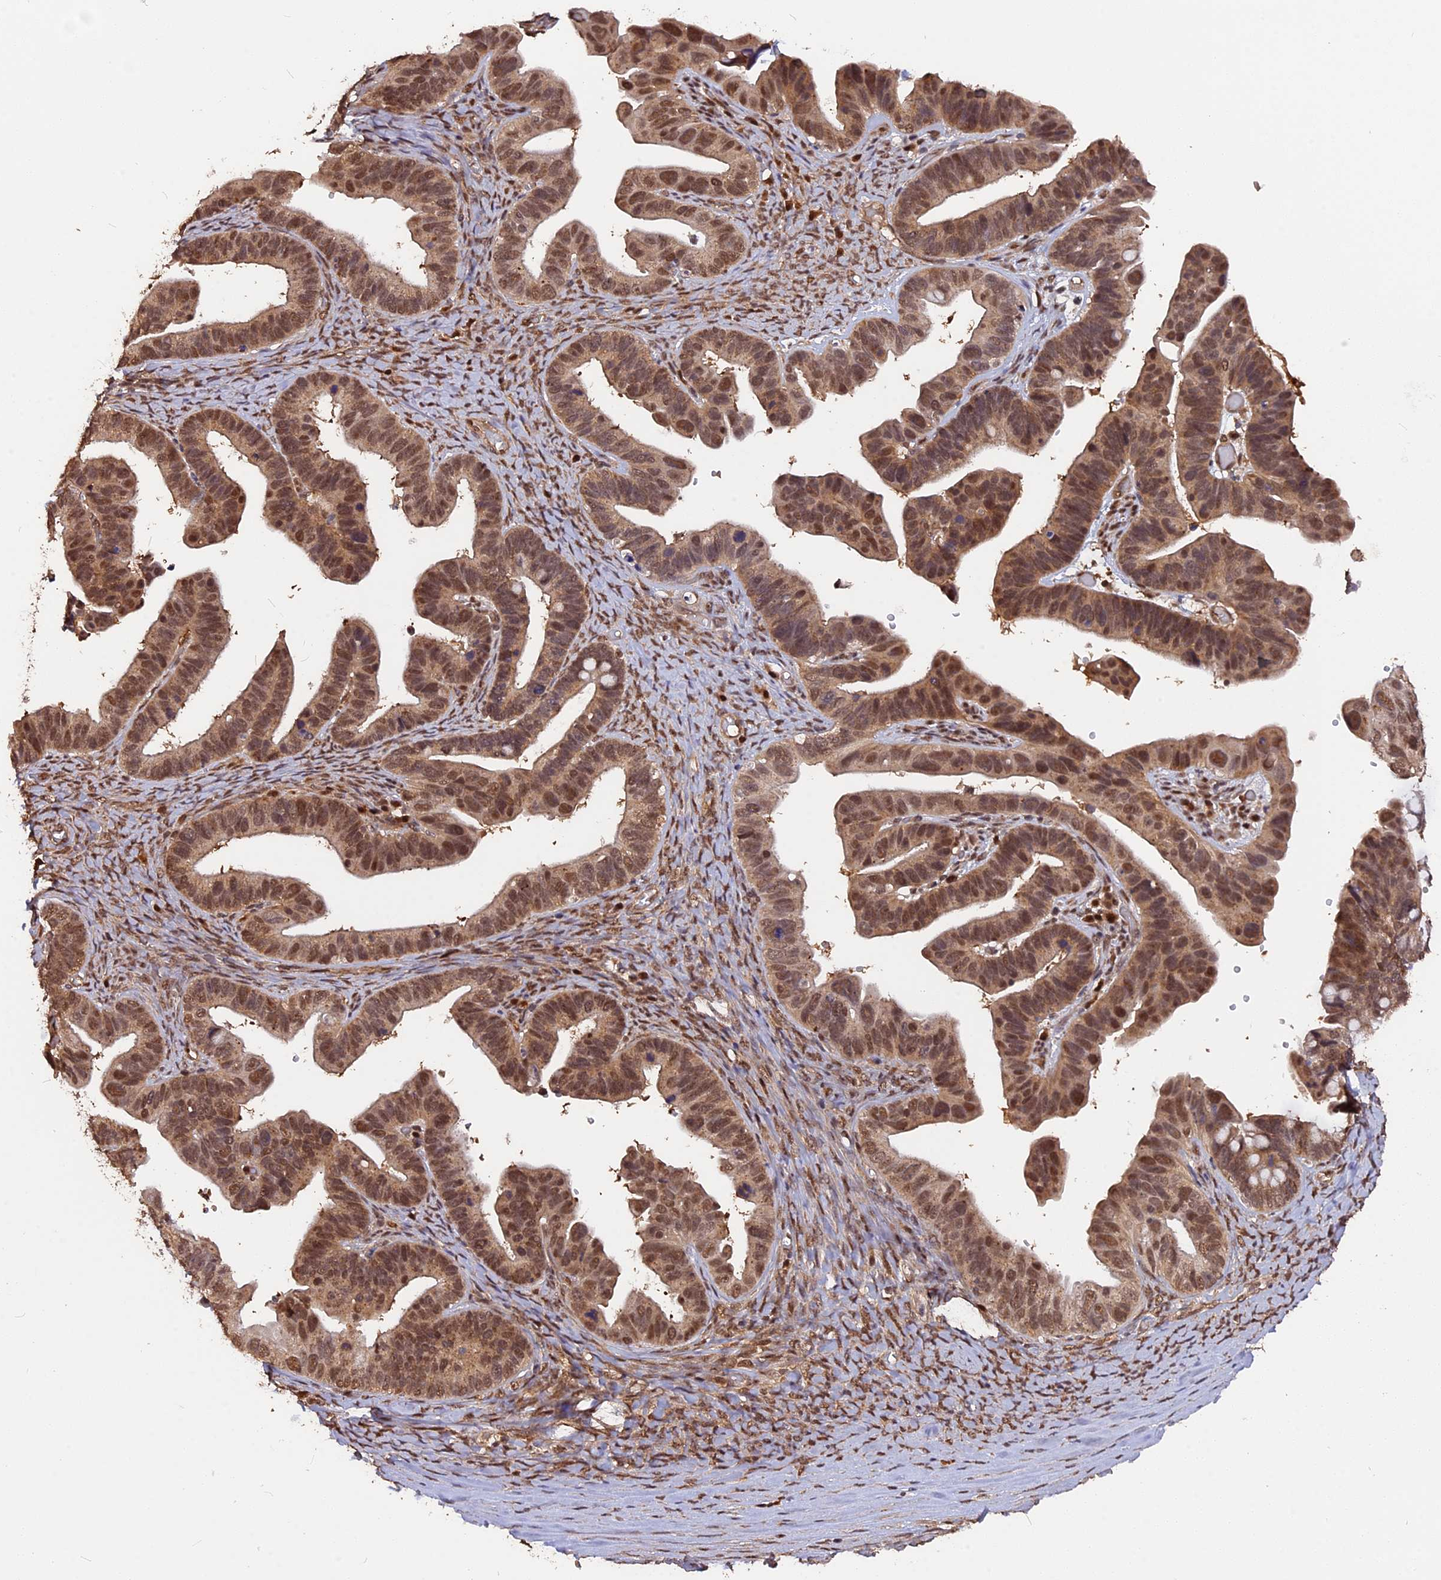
{"staining": {"intensity": "moderate", "quantity": ">75%", "location": "cytoplasmic/membranous,nuclear"}, "tissue": "ovarian cancer", "cell_type": "Tumor cells", "image_type": "cancer", "snomed": [{"axis": "morphology", "description": "Cystadenocarcinoma, serous, NOS"}, {"axis": "topography", "description": "Ovary"}], "caption": "Tumor cells exhibit medium levels of moderate cytoplasmic/membranous and nuclear positivity in about >75% of cells in human serous cystadenocarcinoma (ovarian).", "gene": "ADRM1", "patient": {"sex": "female", "age": 56}}